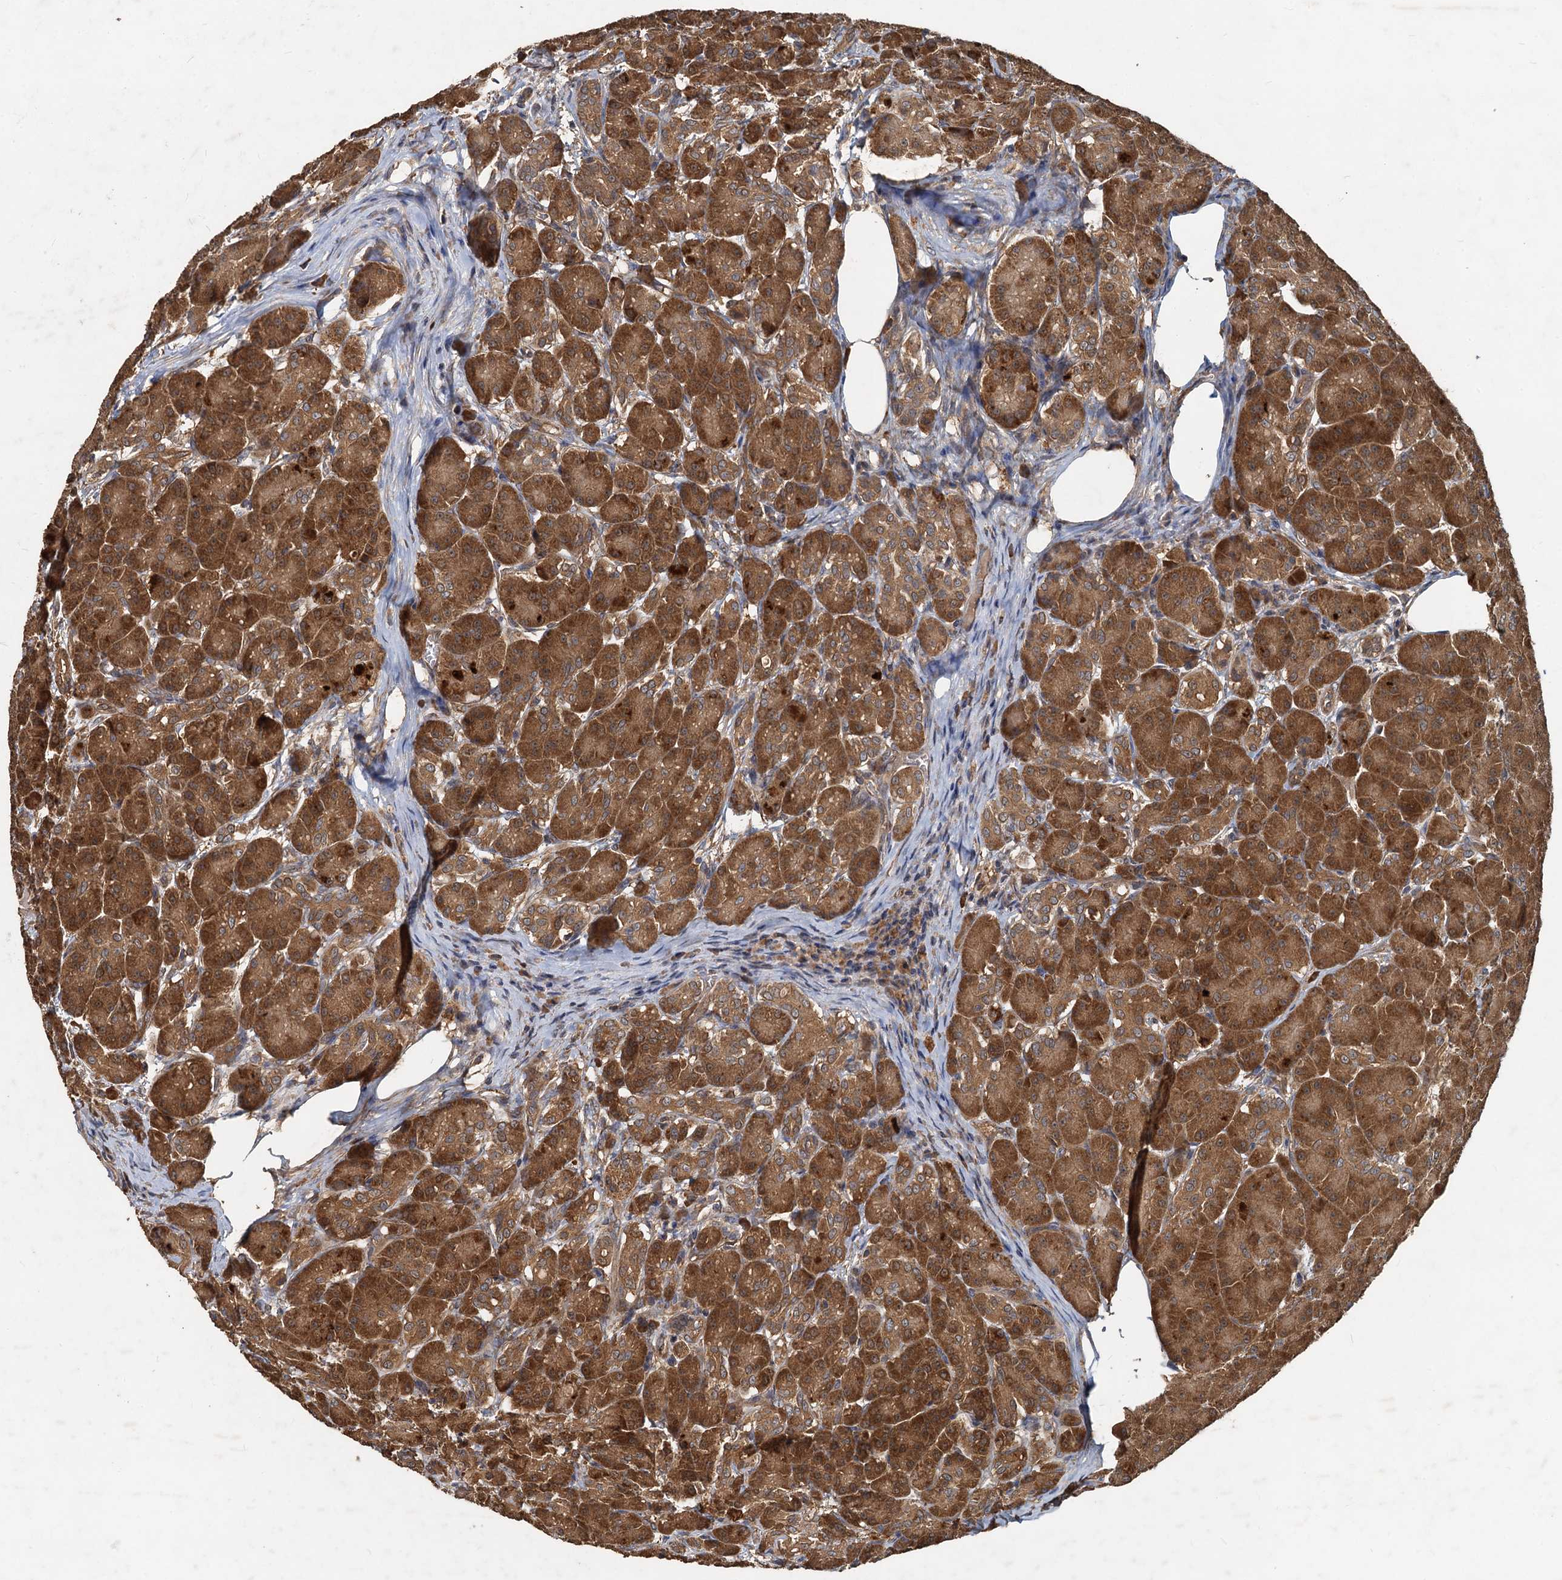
{"staining": {"intensity": "strong", "quantity": ">75%", "location": "cytoplasmic/membranous"}, "tissue": "pancreas", "cell_type": "Exocrine glandular cells", "image_type": "normal", "snomed": [{"axis": "morphology", "description": "Normal tissue, NOS"}, {"axis": "topography", "description": "Pancreas"}], "caption": "Immunohistochemical staining of unremarkable human pancreas exhibits >75% levels of strong cytoplasmic/membranous protein positivity in approximately >75% of exocrine glandular cells.", "gene": "HYI", "patient": {"sex": "male", "age": 63}}